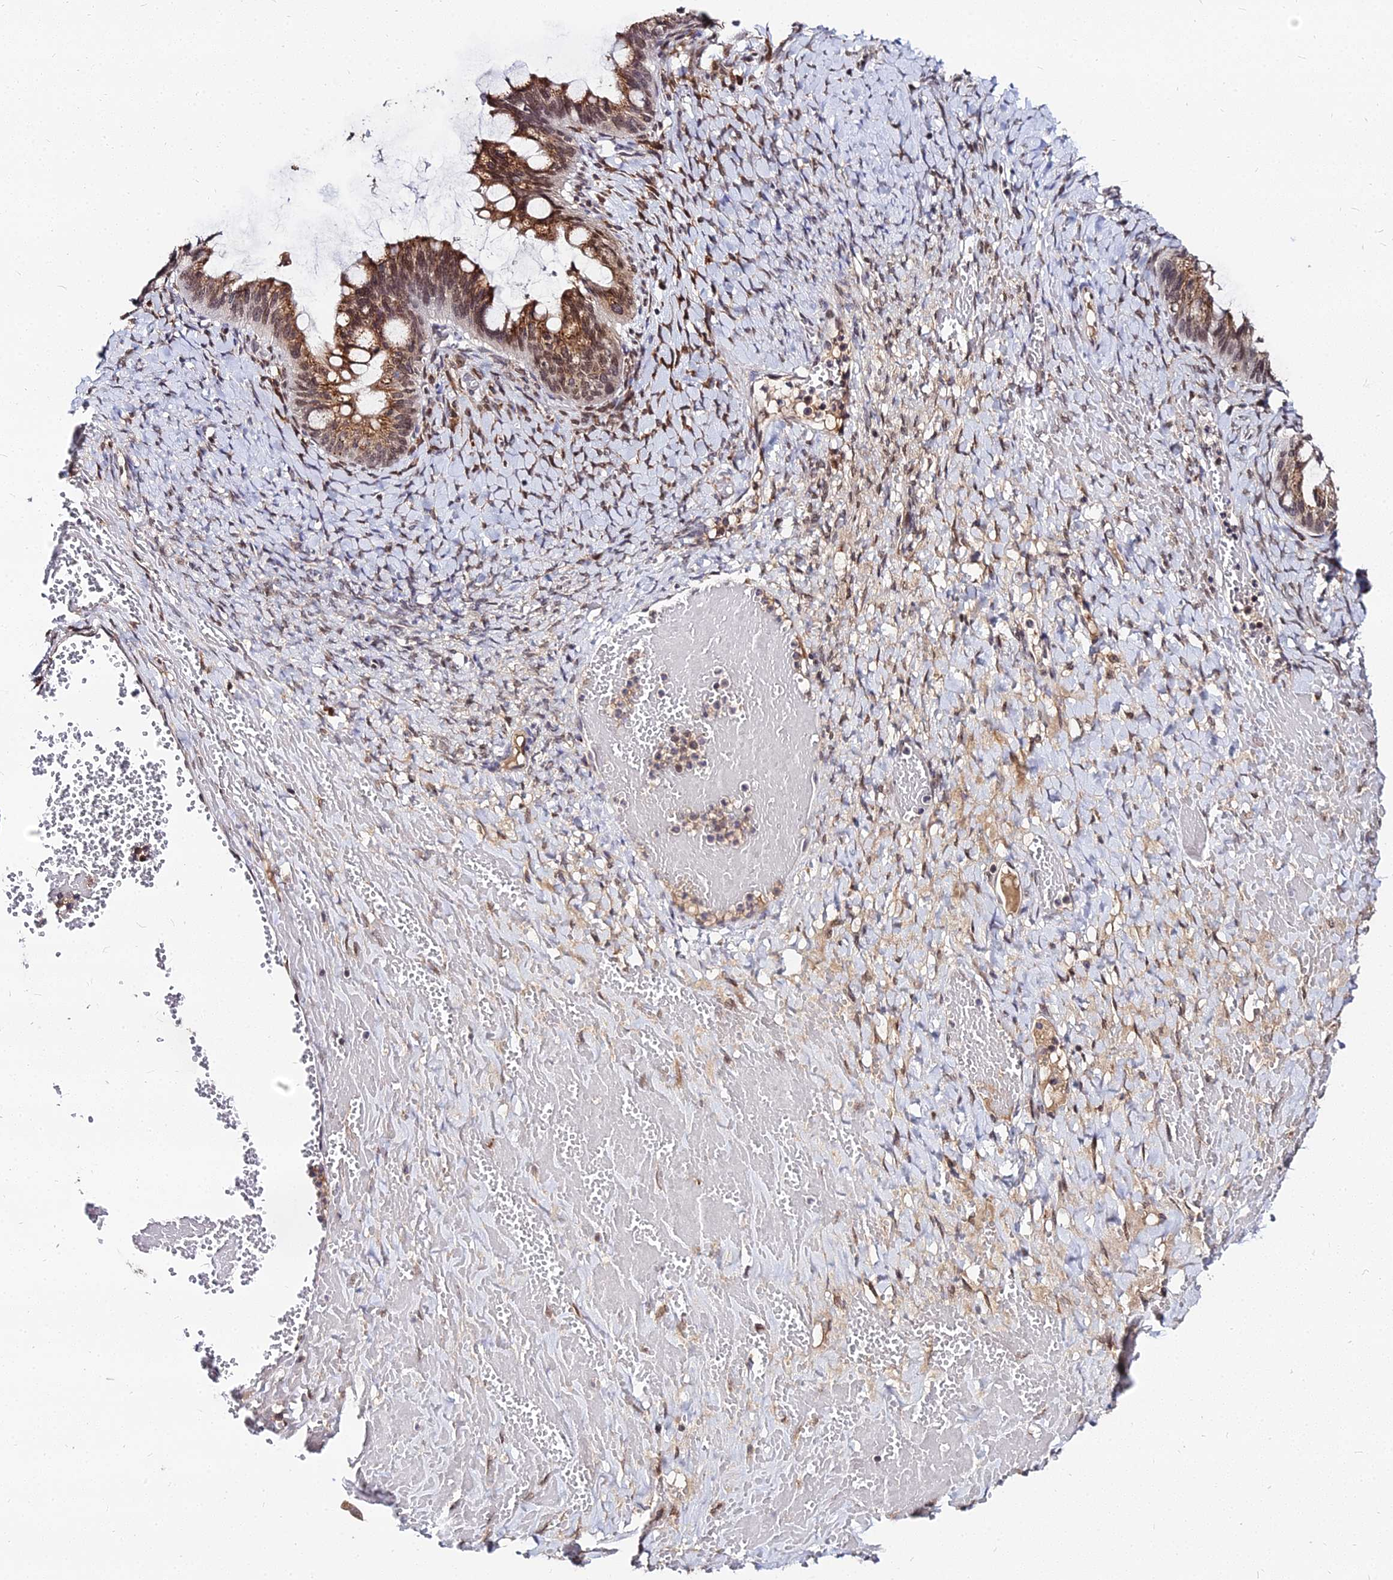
{"staining": {"intensity": "moderate", "quantity": ">75%", "location": "cytoplasmic/membranous,nuclear"}, "tissue": "ovarian cancer", "cell_type": "Tumor cells", "image_type": "cancer", "snomed": [{"axis": "morphology", "description": "Cystadenocarcinoma, mucinous, NOS"}, {"axis": "topography", "description": "Ovary"}], "caption": "Ovarian mucinous cystadenocarcinoma was stained to show a protein in brown. There is medium levels of moderate cytoplasmic/membranous and nuclear positivity in approximately >75% of tumor cells.", "gene": "RNF121", "patient": {"sex": "female", "age": 73}}